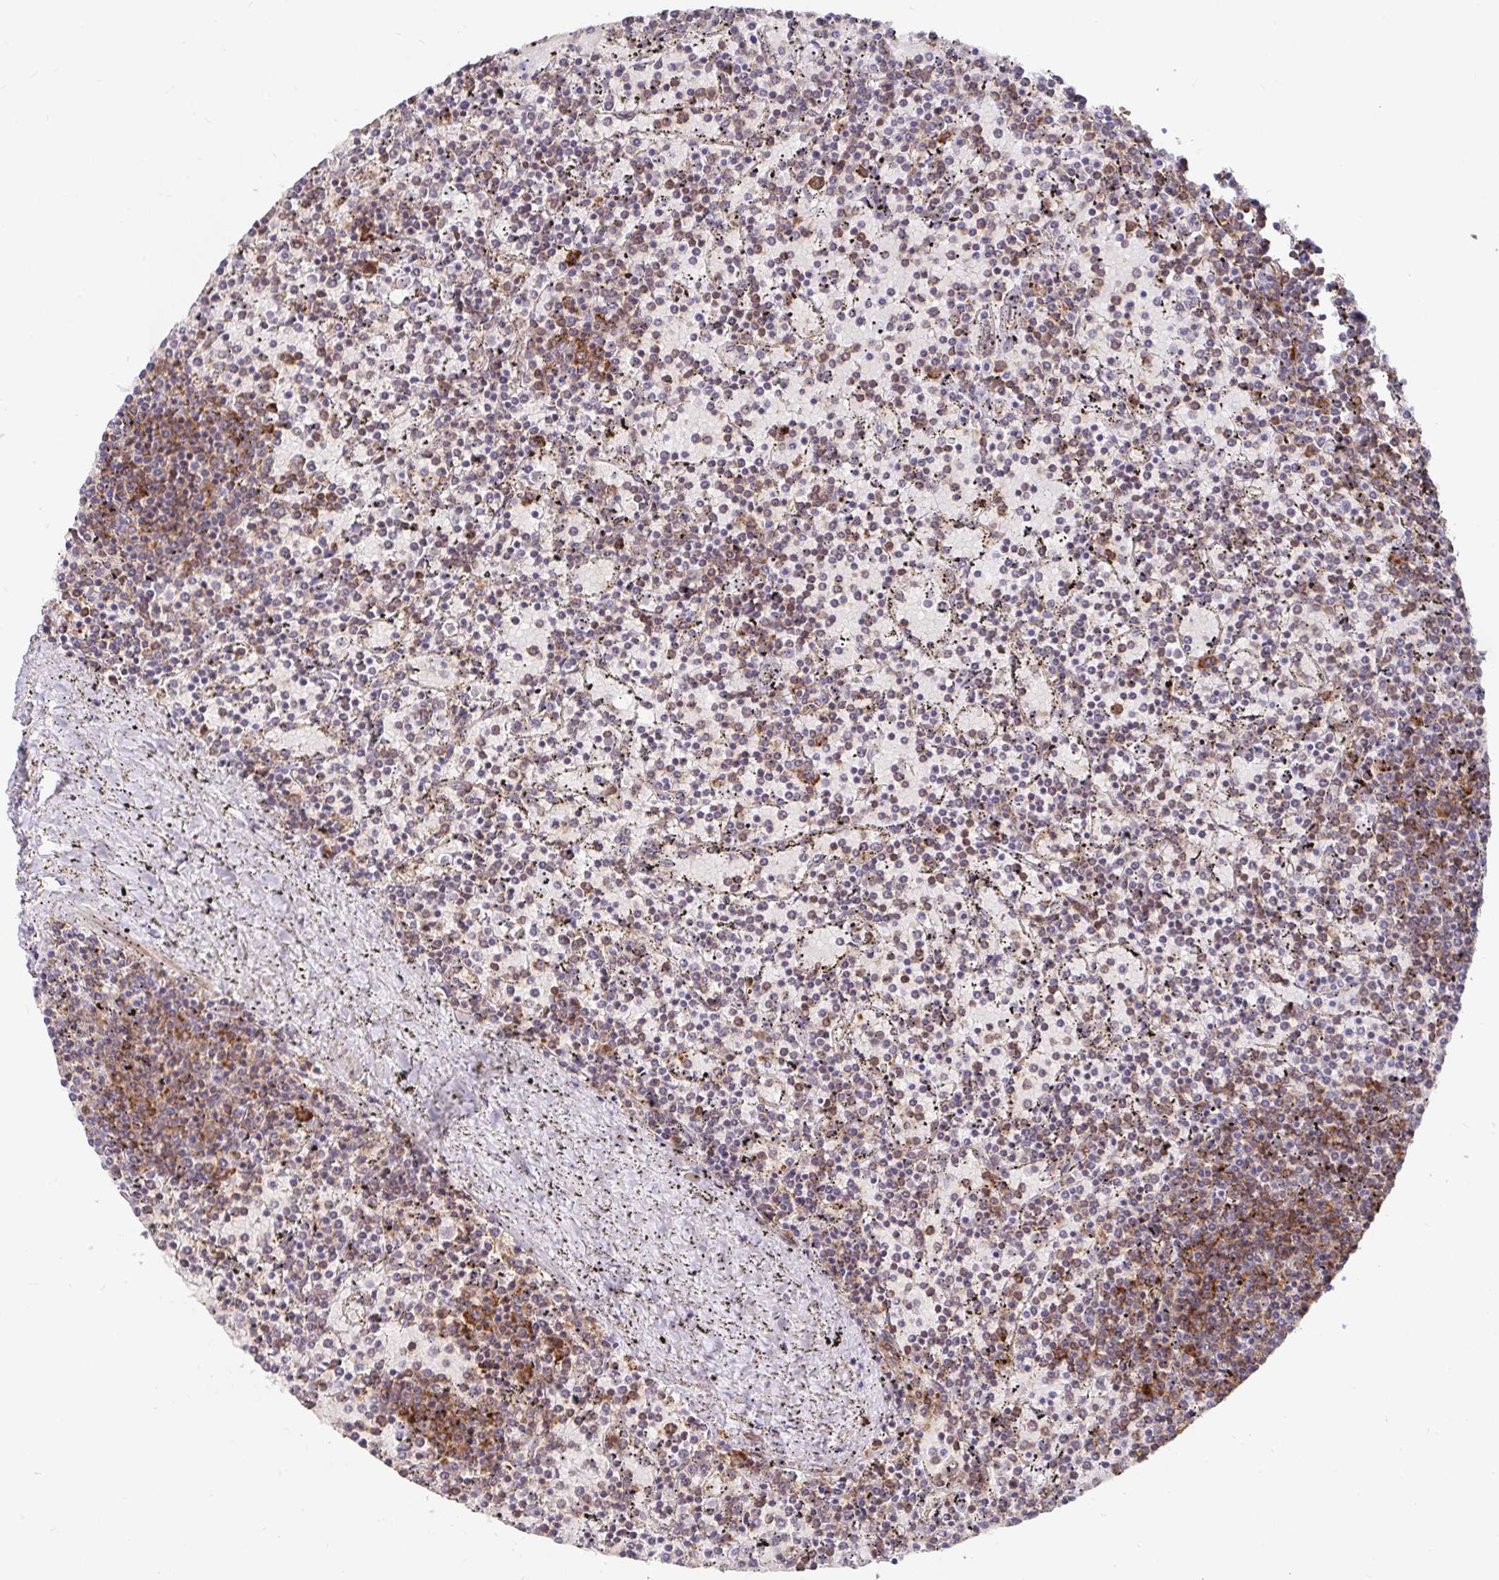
{"staining": {"intensity": "weak", "quantity": "25%-75%", "location": "cytoplasmic/membranous"}, "tissue": "lymphoma", "cell_type": "Tumor cells", "image_type": "cancer", "snomed": [{"axis": "morphology", "description": "Malignant lymphoma, non-Hodgkin's type, Low grade"}, {"axis": "topography", "description": "Spleen"}], "caption": "Malignant lymphoma, non-Hodgkin's type (low-grade) stained with a protein marker shows weak staining in tumor cells.", "gene": "LARP1", "patient": {"sex": "female", "age": 77}}